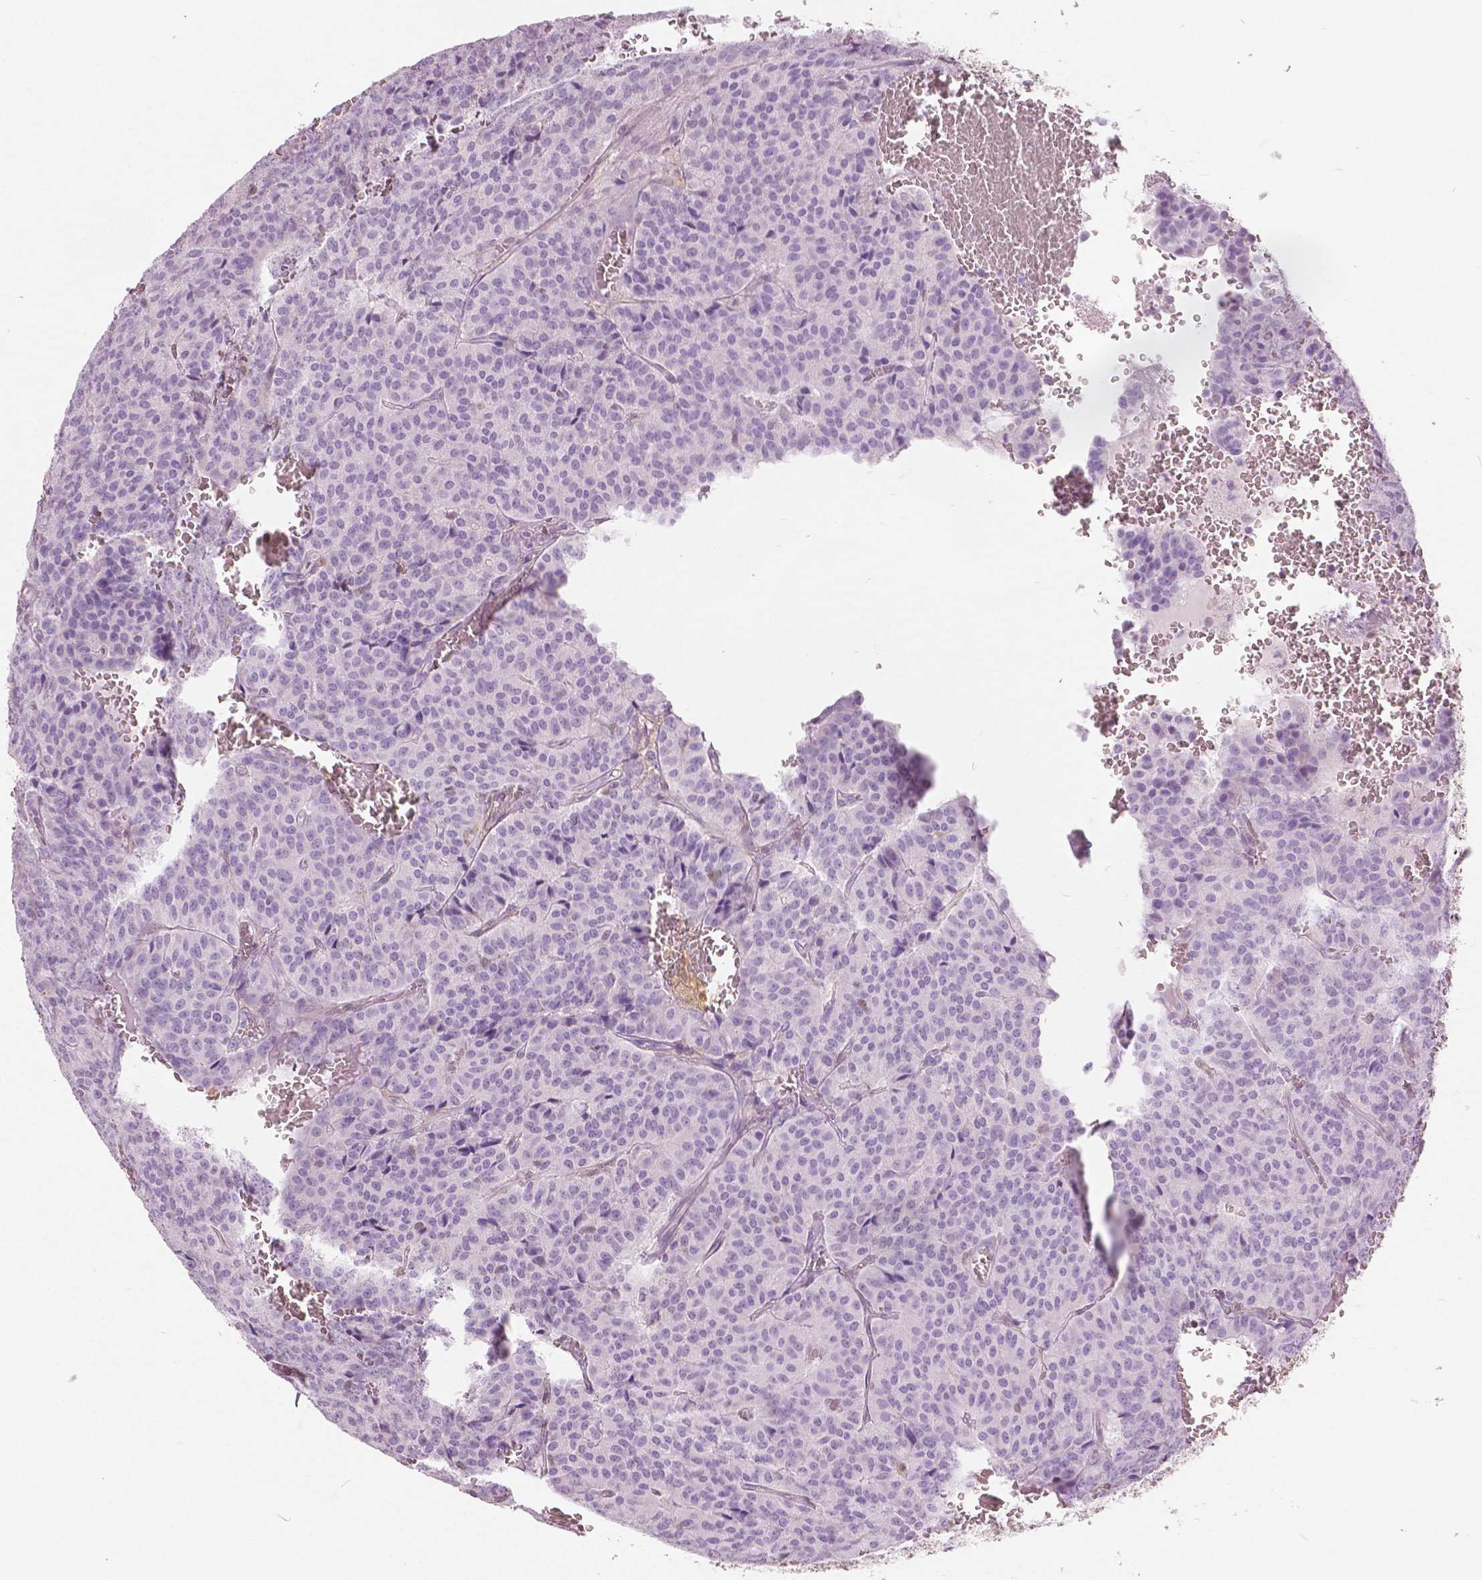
{"staining": {"intensity": "negative", "quantity": "none", "location": "none"}, "tissue": "carcinoid", "cell_type": "Tumor cells", "image_type": "cancer", "snomed": [{"axis": "morphology", "description": "Carcinoid, malignant, NOS"}, {"axis": "topography", "description": "Lung"}], "caption": "High magnification brightfield microscopy of malignant carcinoid stained with DAB (3,3'-diaminobenzidine) (brown) and counterstained with hematoxylin (blue): tumor cells show no significant staining.", "gene": "GALM", "patient": {"sex": "male", "age": 70}}